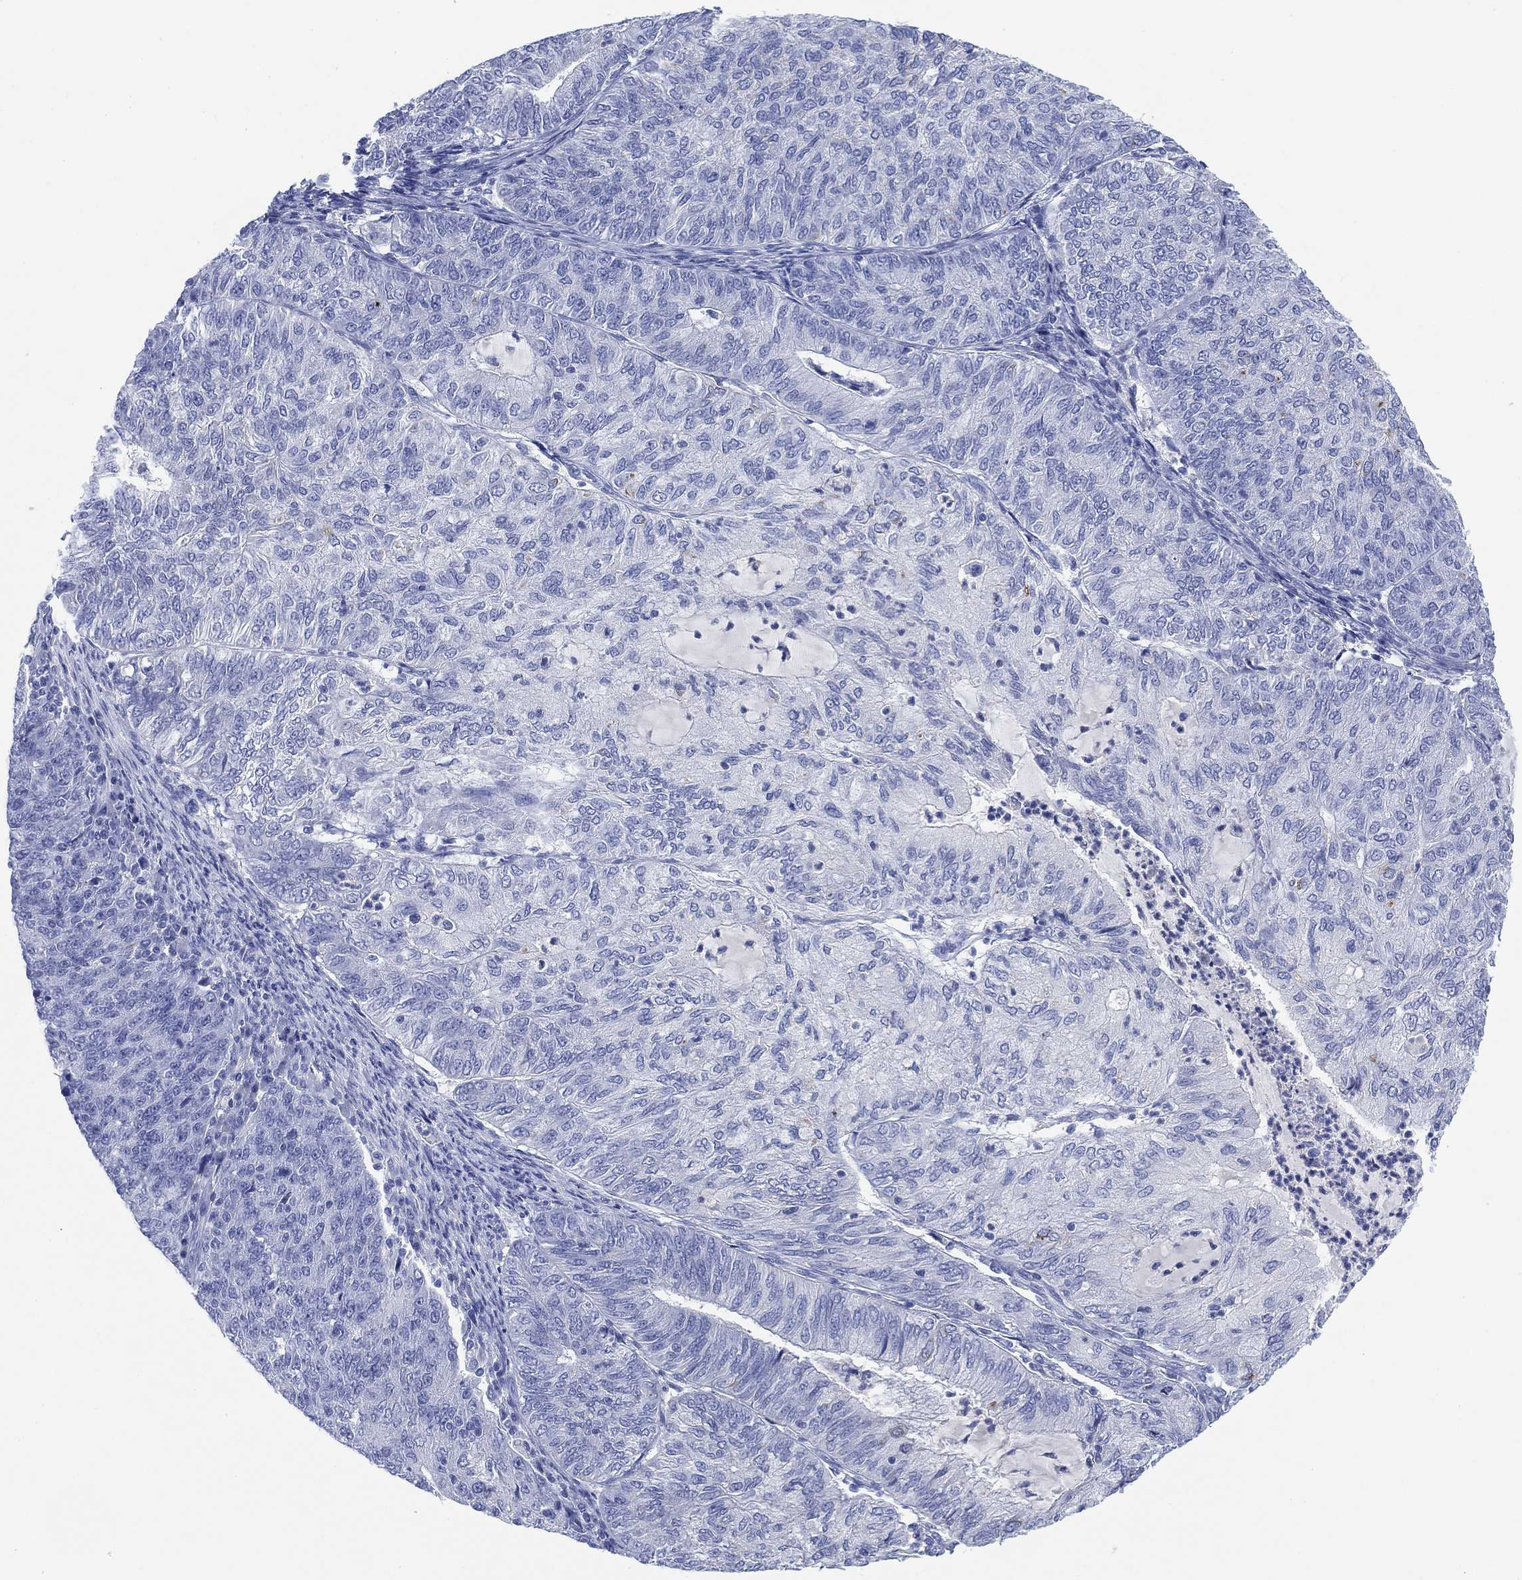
{"staining": {"intensity": "moderate", "quantity": "<25%", "location": "cytoplasmic/membranous"}, "tissue": "endometrial cancer", "cell_type": "Tumor cells", "image_type": "cancer", "snomed": [{"axis": "morphology", "description": "Adenocarcinoma, NOS"}, {"axis": "topography", "description": "Endometrium"}], "caption": "A high-resolution photomicrograph shows immunohistochemistry (IHC) staining of endometrial adenocarcinoma, which shows moderate cytoplasmic/membranous positivity in about <25% of tumor cells.", "gene": "SLC9C2", "patient": {"sex": "female", "age": 82}}